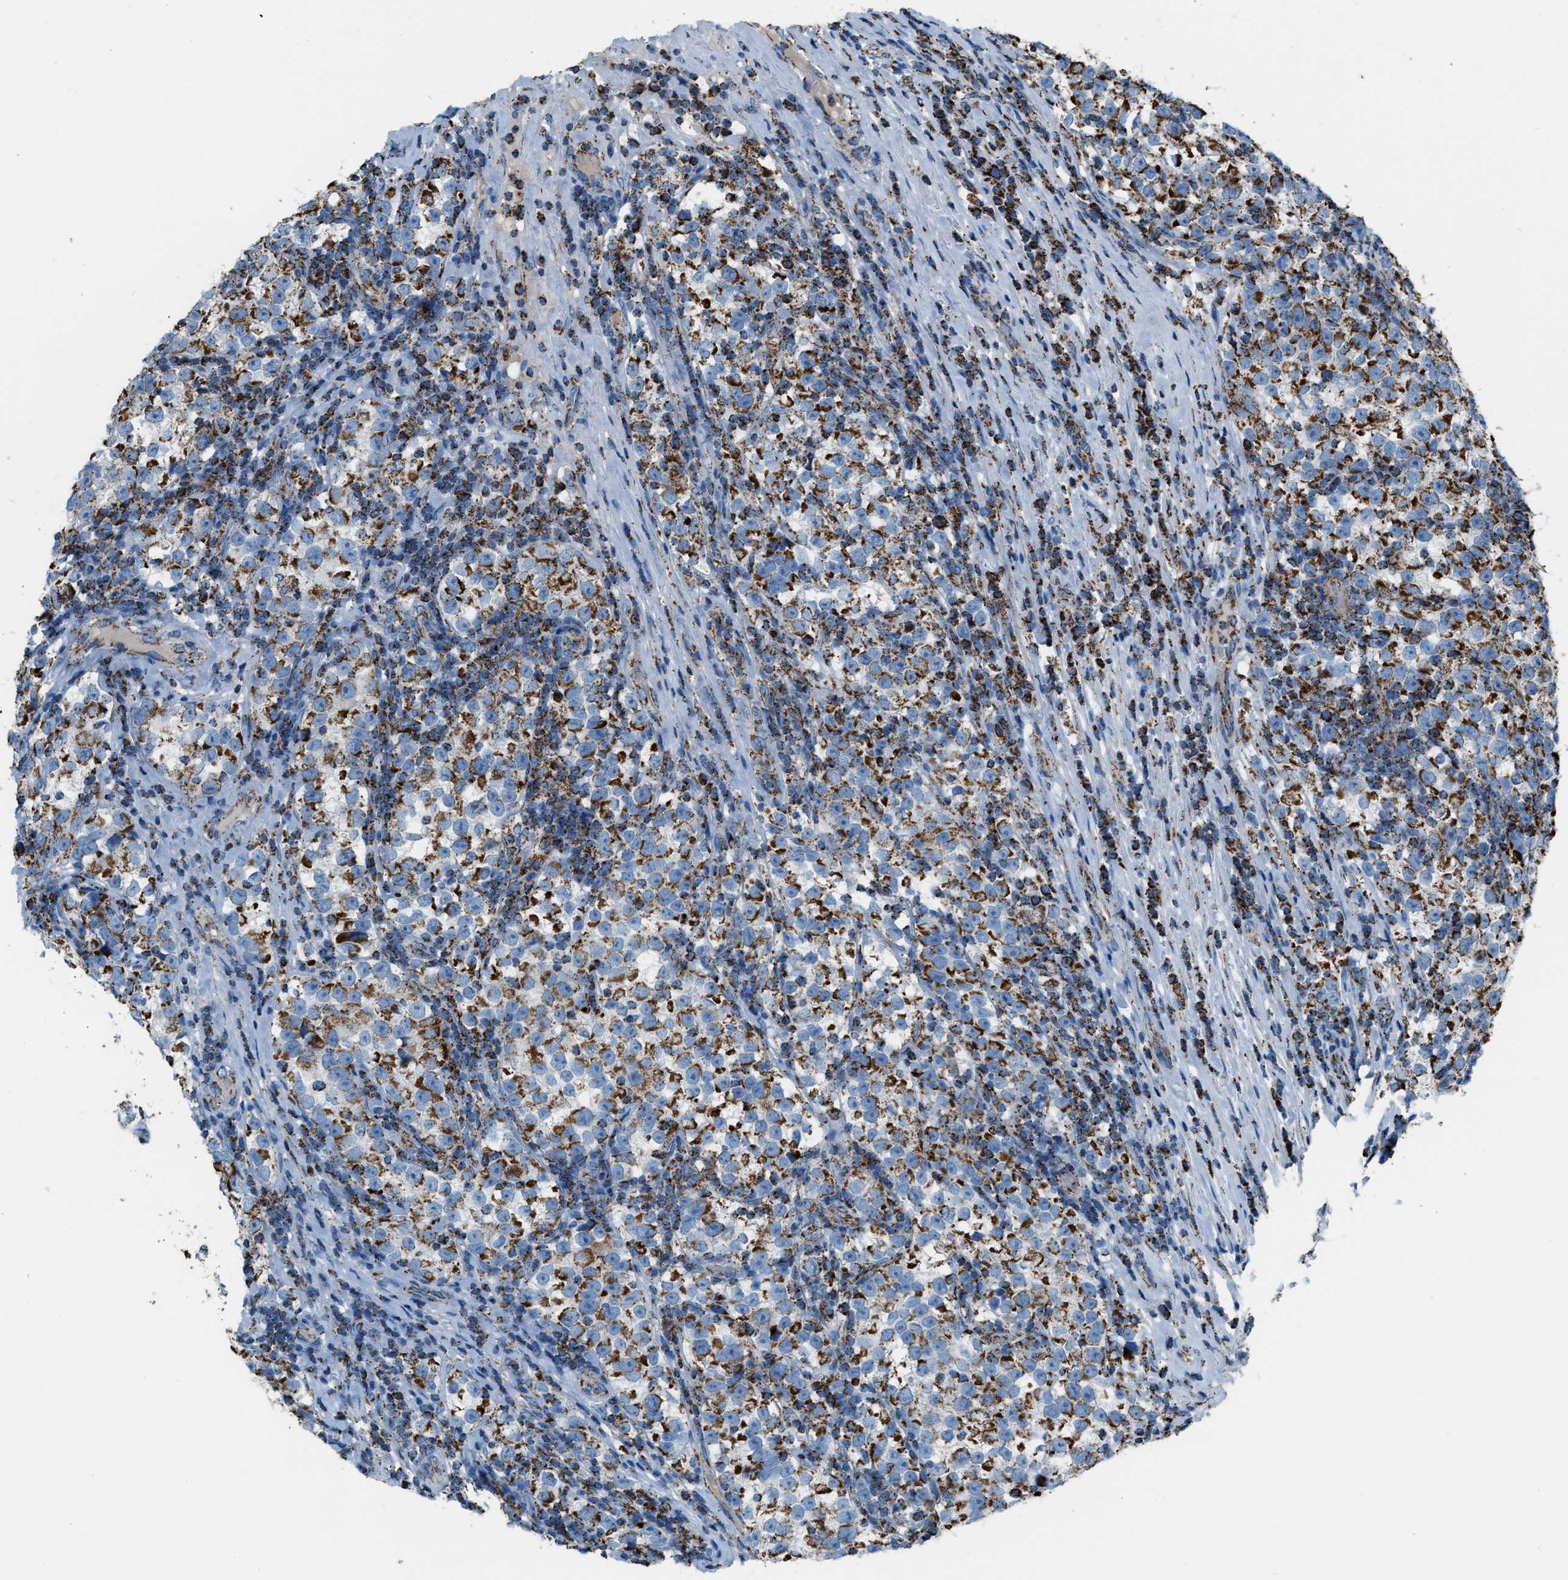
{"staining": {"intensity": "moderate", "quantity": ">75%", "location": "cytoplasmic/membranous"}, "tissue": "testis cancer", "cell_type": "Tumor cells", "image_type": "cancer", "snomed": [{"axis": "morphology", "description": "Normal tissue, NOS"}, {"axis": "morphology", "description": "Seminoma, NOS"}, {"axis": "topography", "description": "Testis"}], "caption": "IHC of testis seminoma exhibits medium levels of moderate cytoplasmic/membranous staining in about >75% of tumor cells.", "gene": "MDH2", "patient": {"sex": "male", "age": 43}}